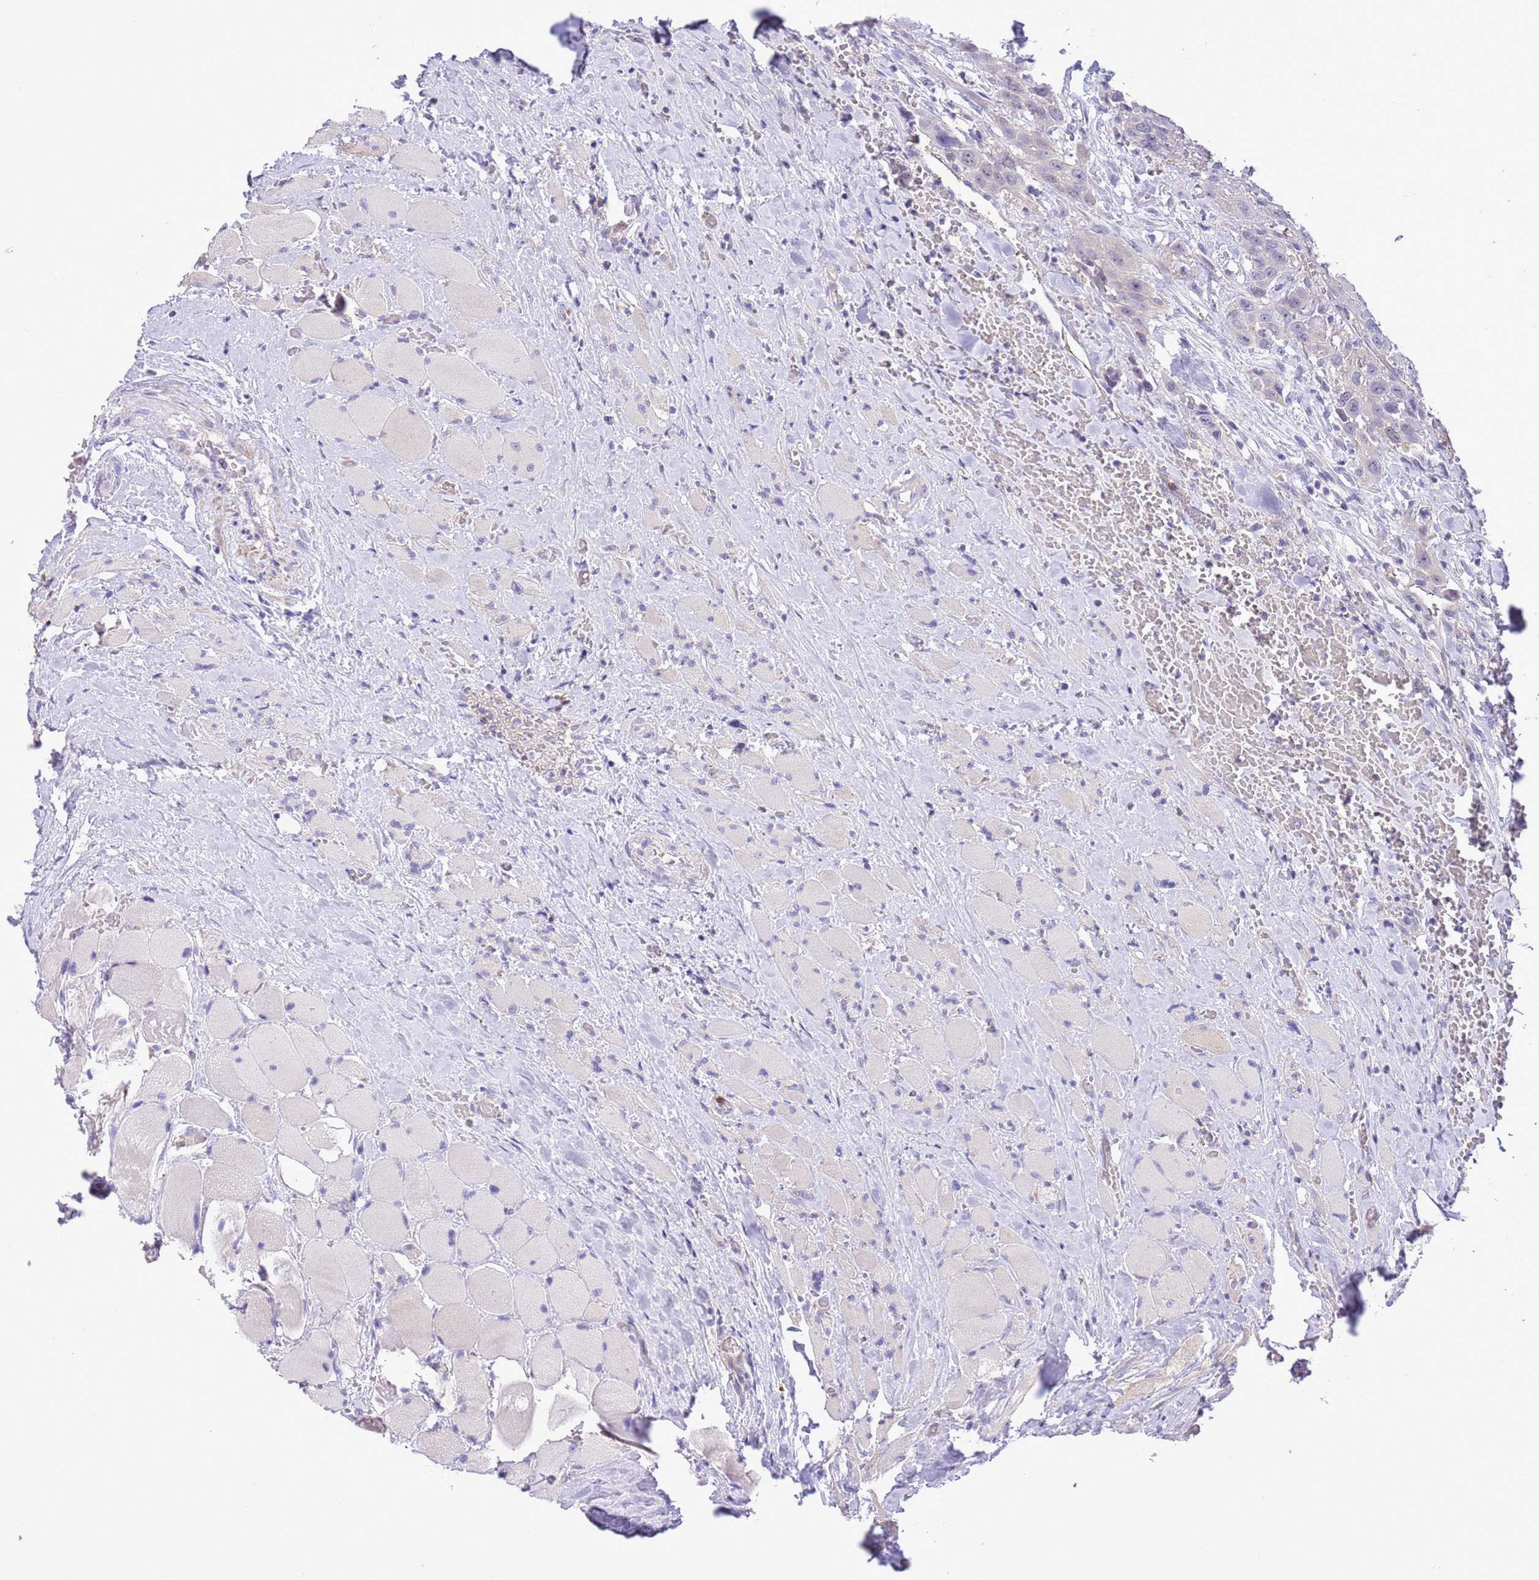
{"staining": {"intensity": "negative", "quantity": "none", "location": "none"}, "tissue": "head and neck cancer", "cell_type": "Tumor cells", "image_type": "cancer", "snomed": [{"axis": "morphology", "description": "Squamous cell carcinoma, NOS"}, {"axis": "topography", "description": "Head-Neck"}], "caption": "An IHC image of head and neck cancer is shown. There is no staining in tumor cells of head and neck cancer.", "gene": "PRR32", "patient": {"sex": "male", "age": 81}}